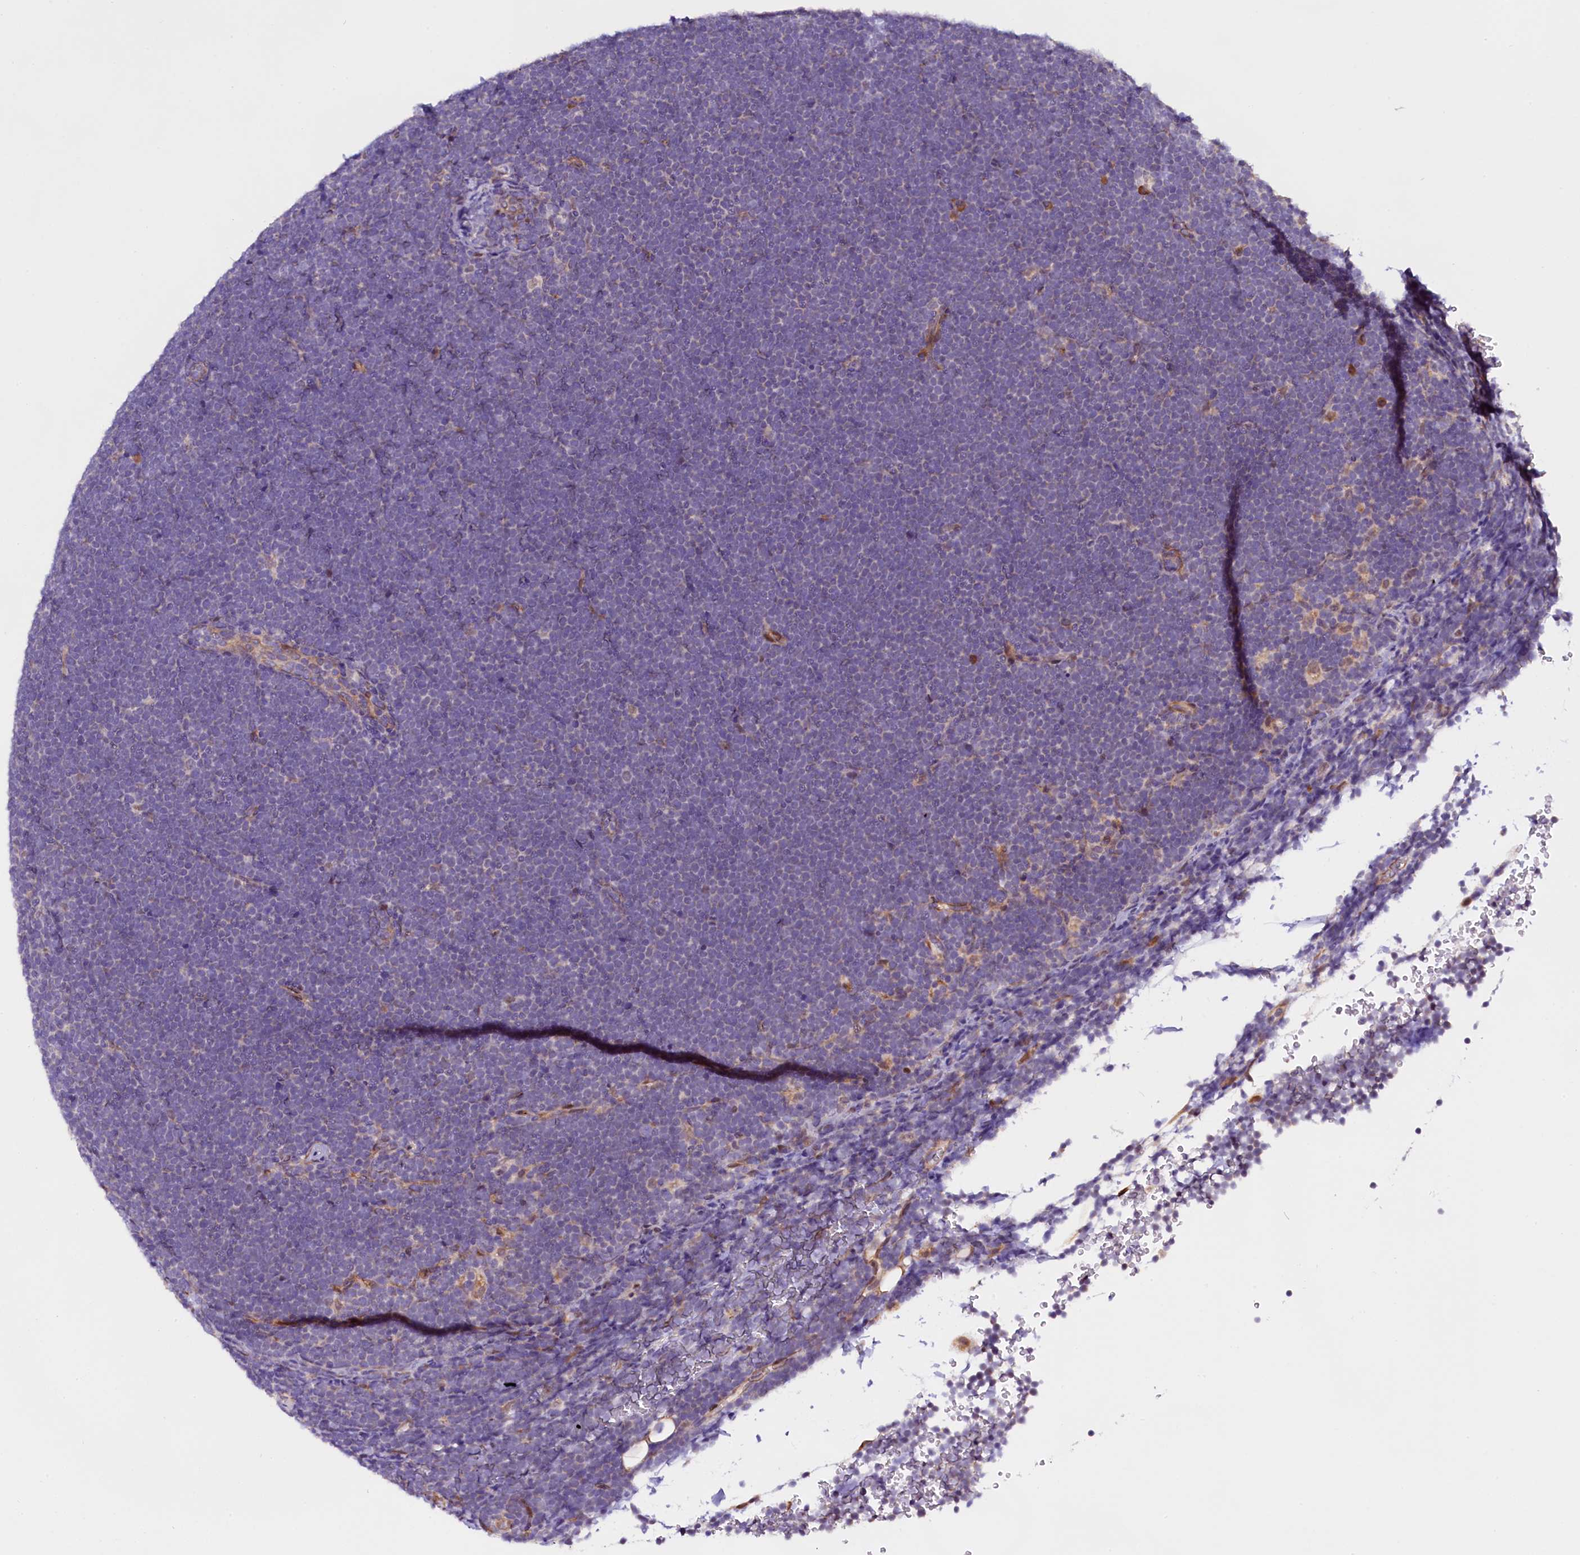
{"staining": {"intensity": "negative", "quantity": "none", "location": "none"}, "tissue": "lymphoma", "cell_type": "Tumor cells", "image_type": "cancer", "snomed": [{"axis": "morphology", "description": "Malignant lymphoma, non-Hodgkin's type, High grade"}, {"axis": "topography", "description": "Lymph node"}], "caption": "High magnification brightfield microscopy of lymphoma stained with DAB (brown) and counterstained with hematoxylin (blue): tumor cells show no significant staining.", "gene": "UACA", "patient": {"sex": "male", "age": 13}}